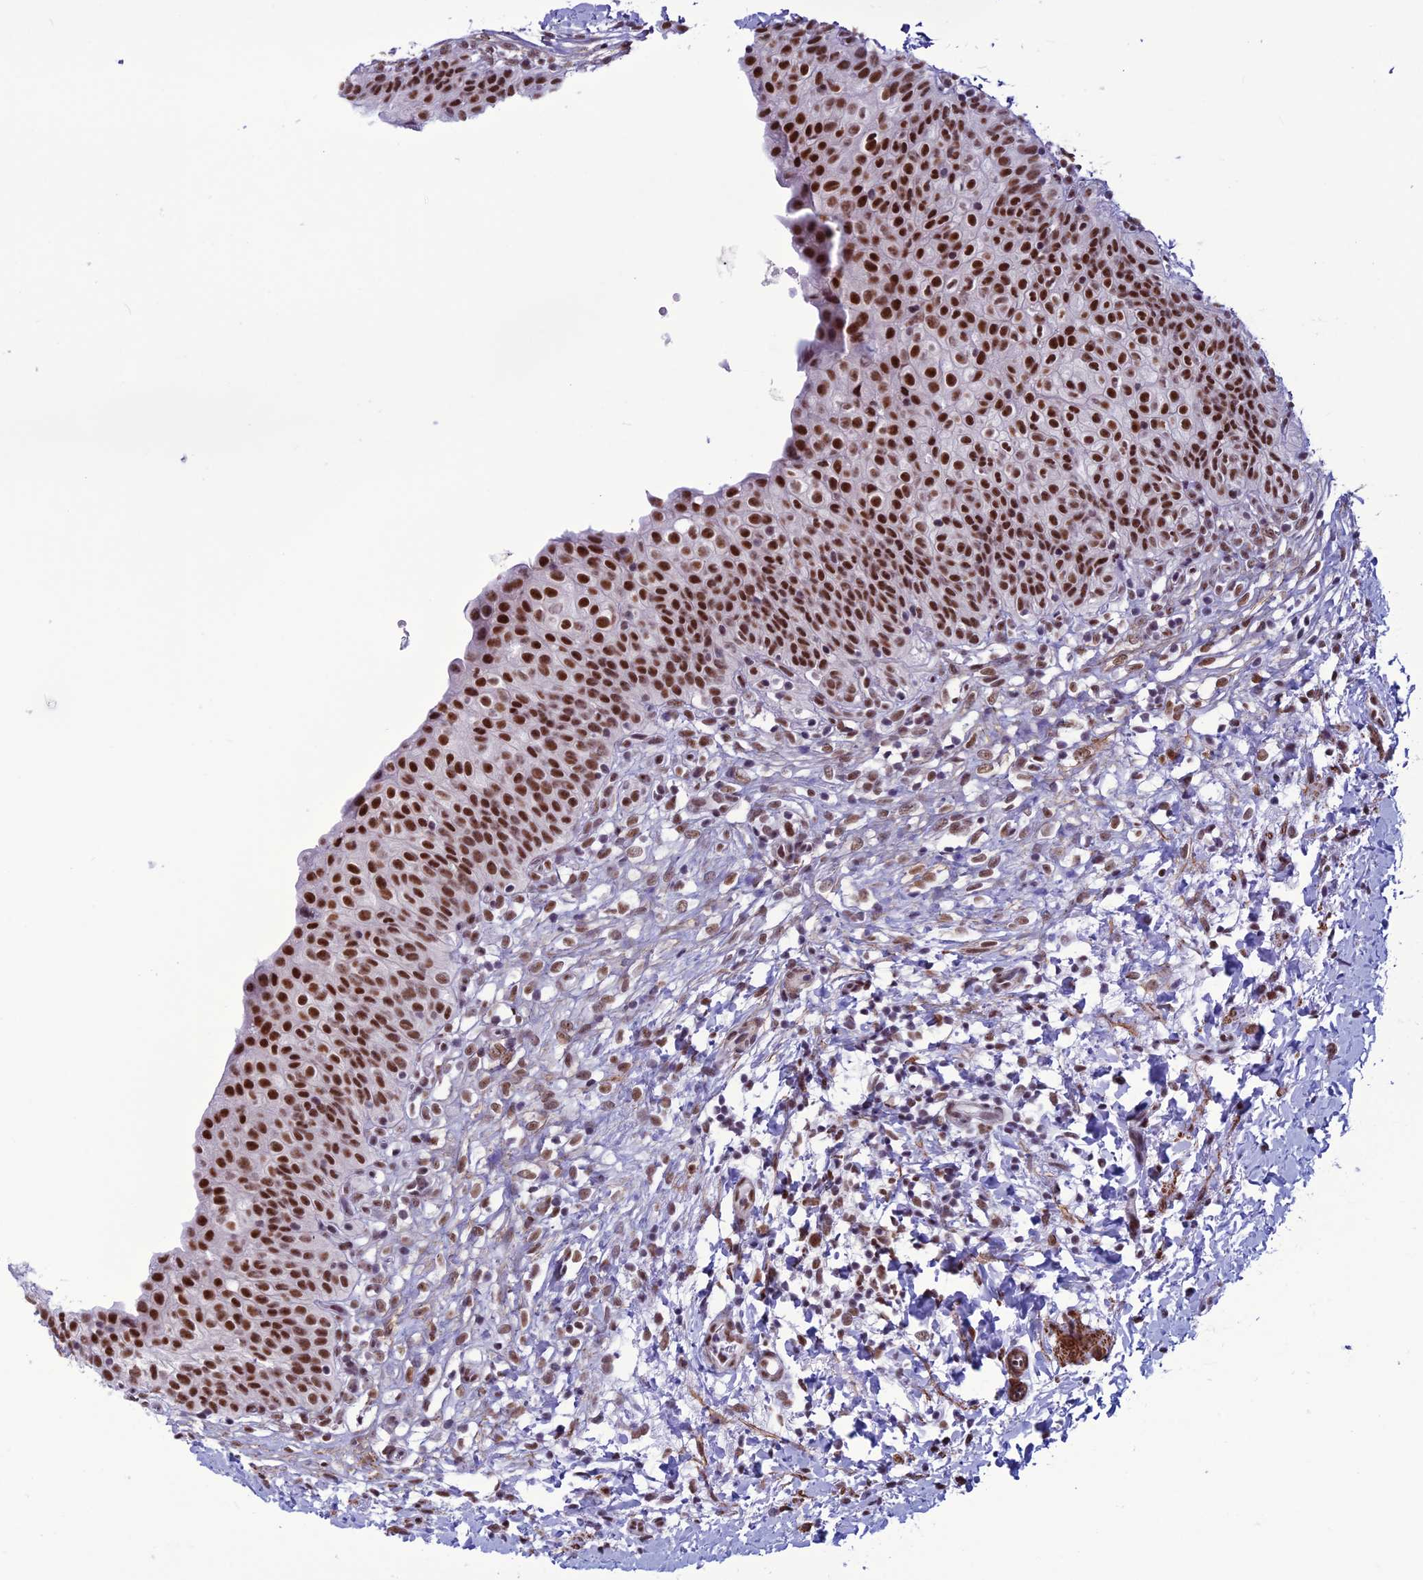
{"staining": {"intensity": "strong", "quantity": ">75%", "location": "nuclear"}, "tissue": "urinary bladder", "cell_type": "Urothelial cells", "image_type": "normal", "snomed": [{"axis": "morphology", "description": "Normal tissue, NOS"}, {"axis": "topography", "description": "Urinary bladder"}], "caption": "This micrograph exhibits immunohistochemistry staining of benign human urinary bladder, with high strong nuclear staining in approximately >75% of urothelial cells.", "gene": "U2AF1", "patient": {"sex": "male", "age": 55}}